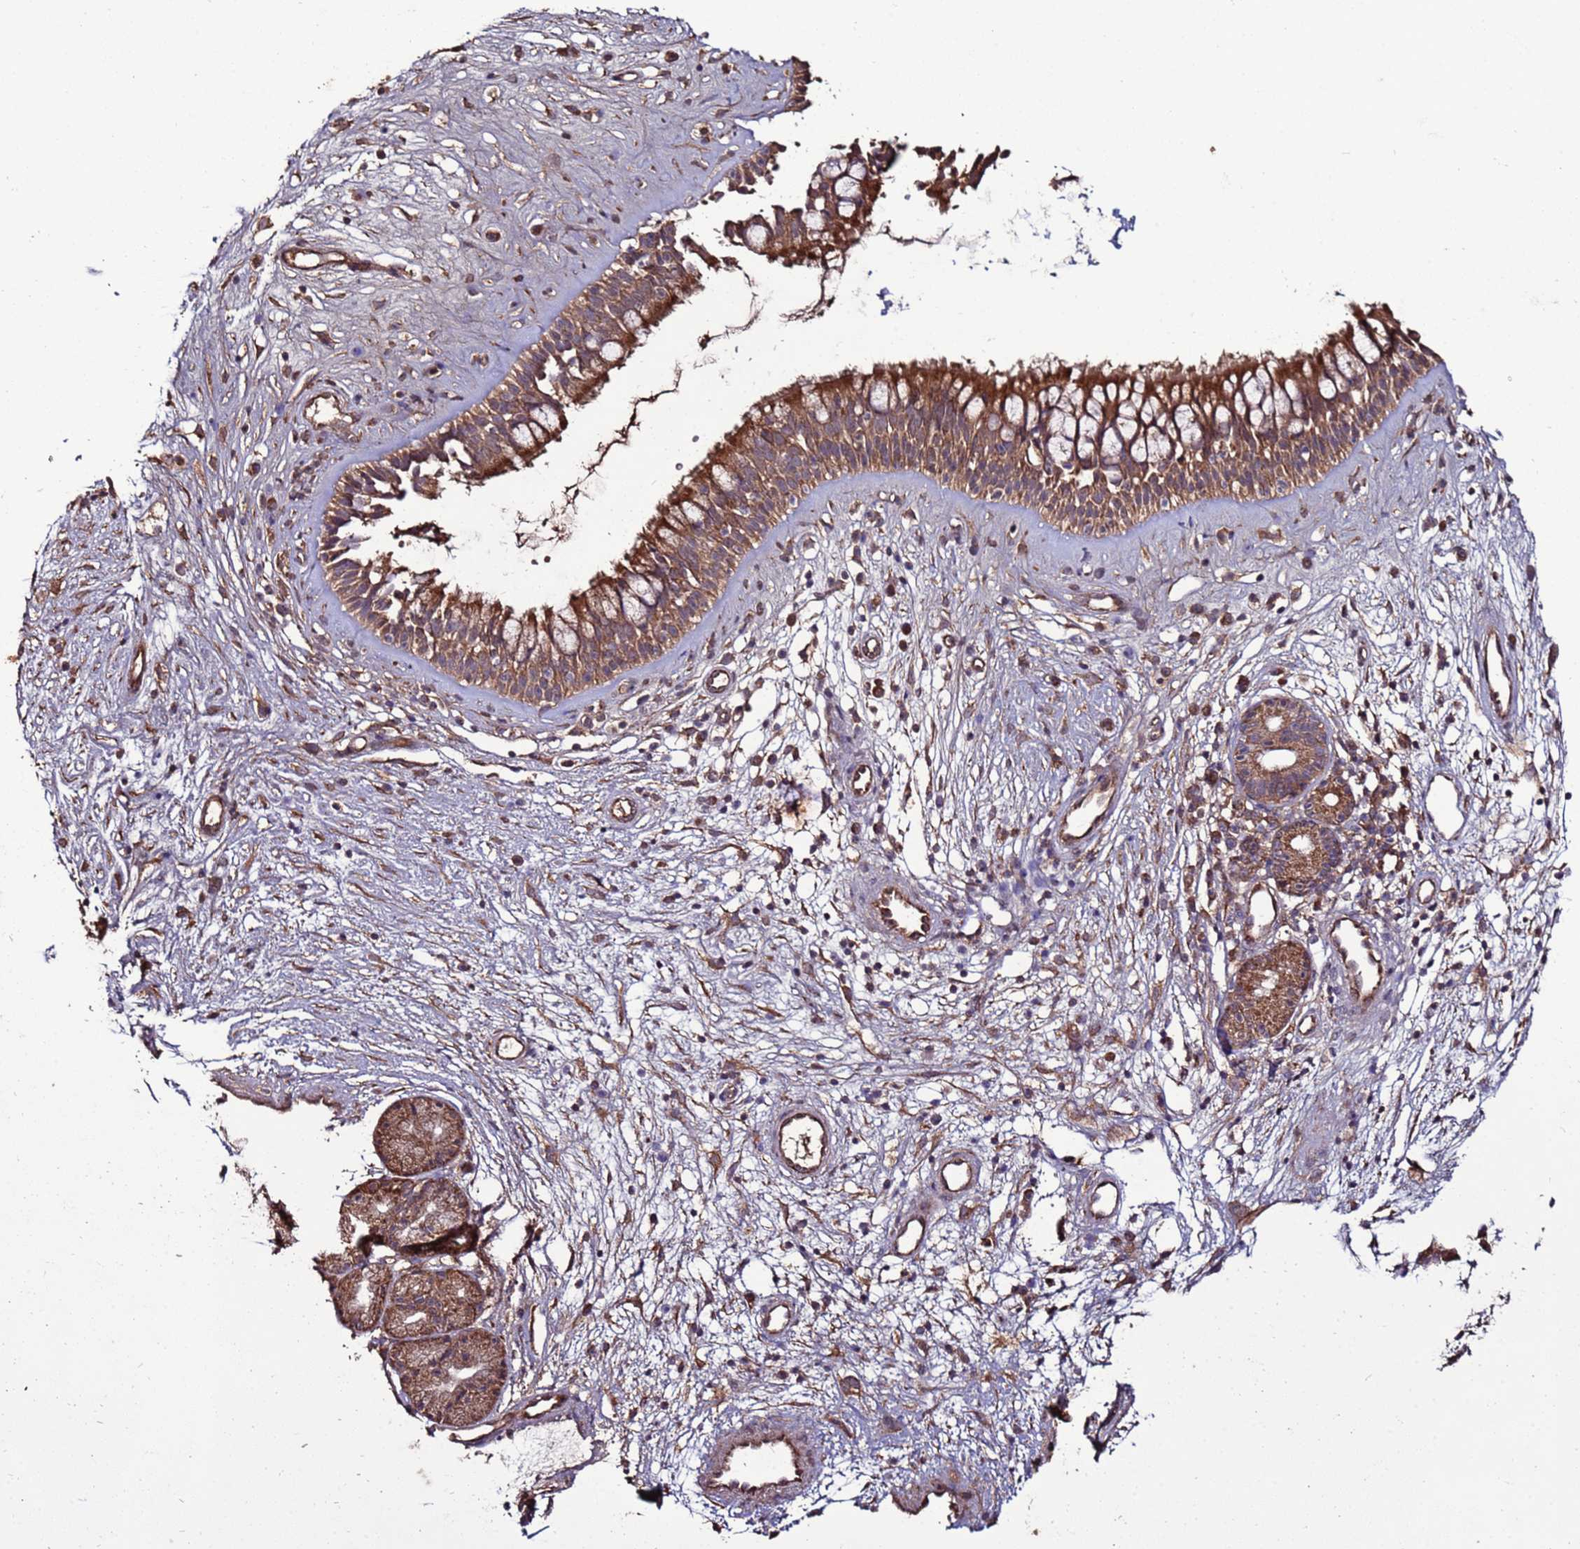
{"staining": {"intensity": "moderate", "quantity": ">75%", "location": "cytoplasmic/membranous"}, "tissue": "nasopharynx", "cell_type": "Respiratory epithelial cells", "image_type": "normal", "snomed": [{"axis": "morphology", "description": "Normal tissue, NOS"}, {"axis": "topography", "description": "Nasopharynx"}], "caption": "Immunohistochemistry image of benign nasopharynx: nasopharynx stained using IHC exhibits medium levels of moderate protein expression localized specifically in the cytoplasmic/membranous of respiratory epithelial cells, appearing as a cytoplasmic/membranous brown color.", "gene": "RPS15A", "patient": {"sex": "male", "age": 32}}